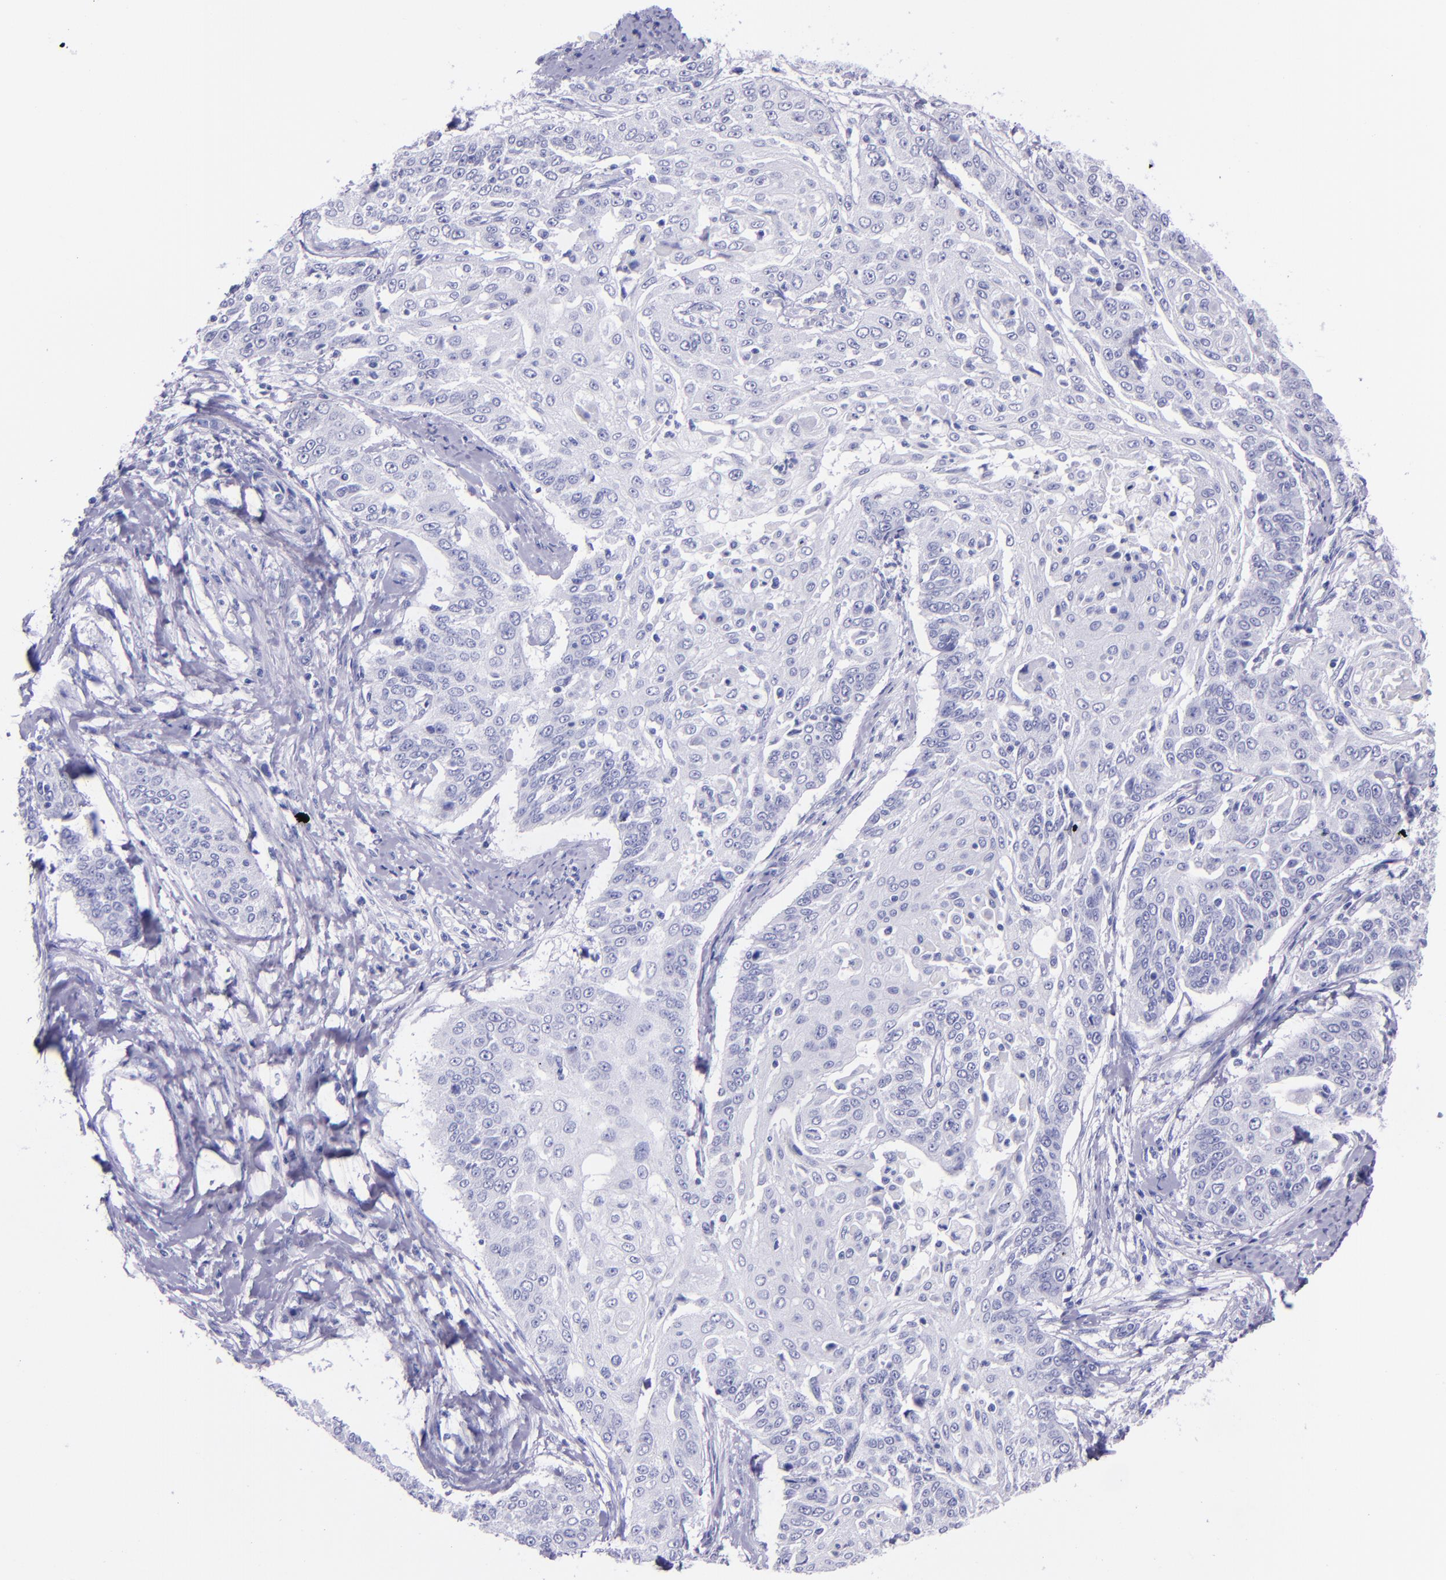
{"staining": {"intensity": "negative", "quantity": "none", "location": "none"}, "tissue": "cervical cancer", "cell_type": "Tumor cells", "image_type": "cancer", "snomed": [{"axis": "morphology", "description": "Squamous cell carcinoma, NOS"}, {"axis": "topography", "description": "Cervix"}], "caption": "Histopathology image shows no significant protein expression in tumor cells of squamous cell carcinoma (cervical).", "gene": "MBP", "patient": {"sex": "female", "age": 64}}